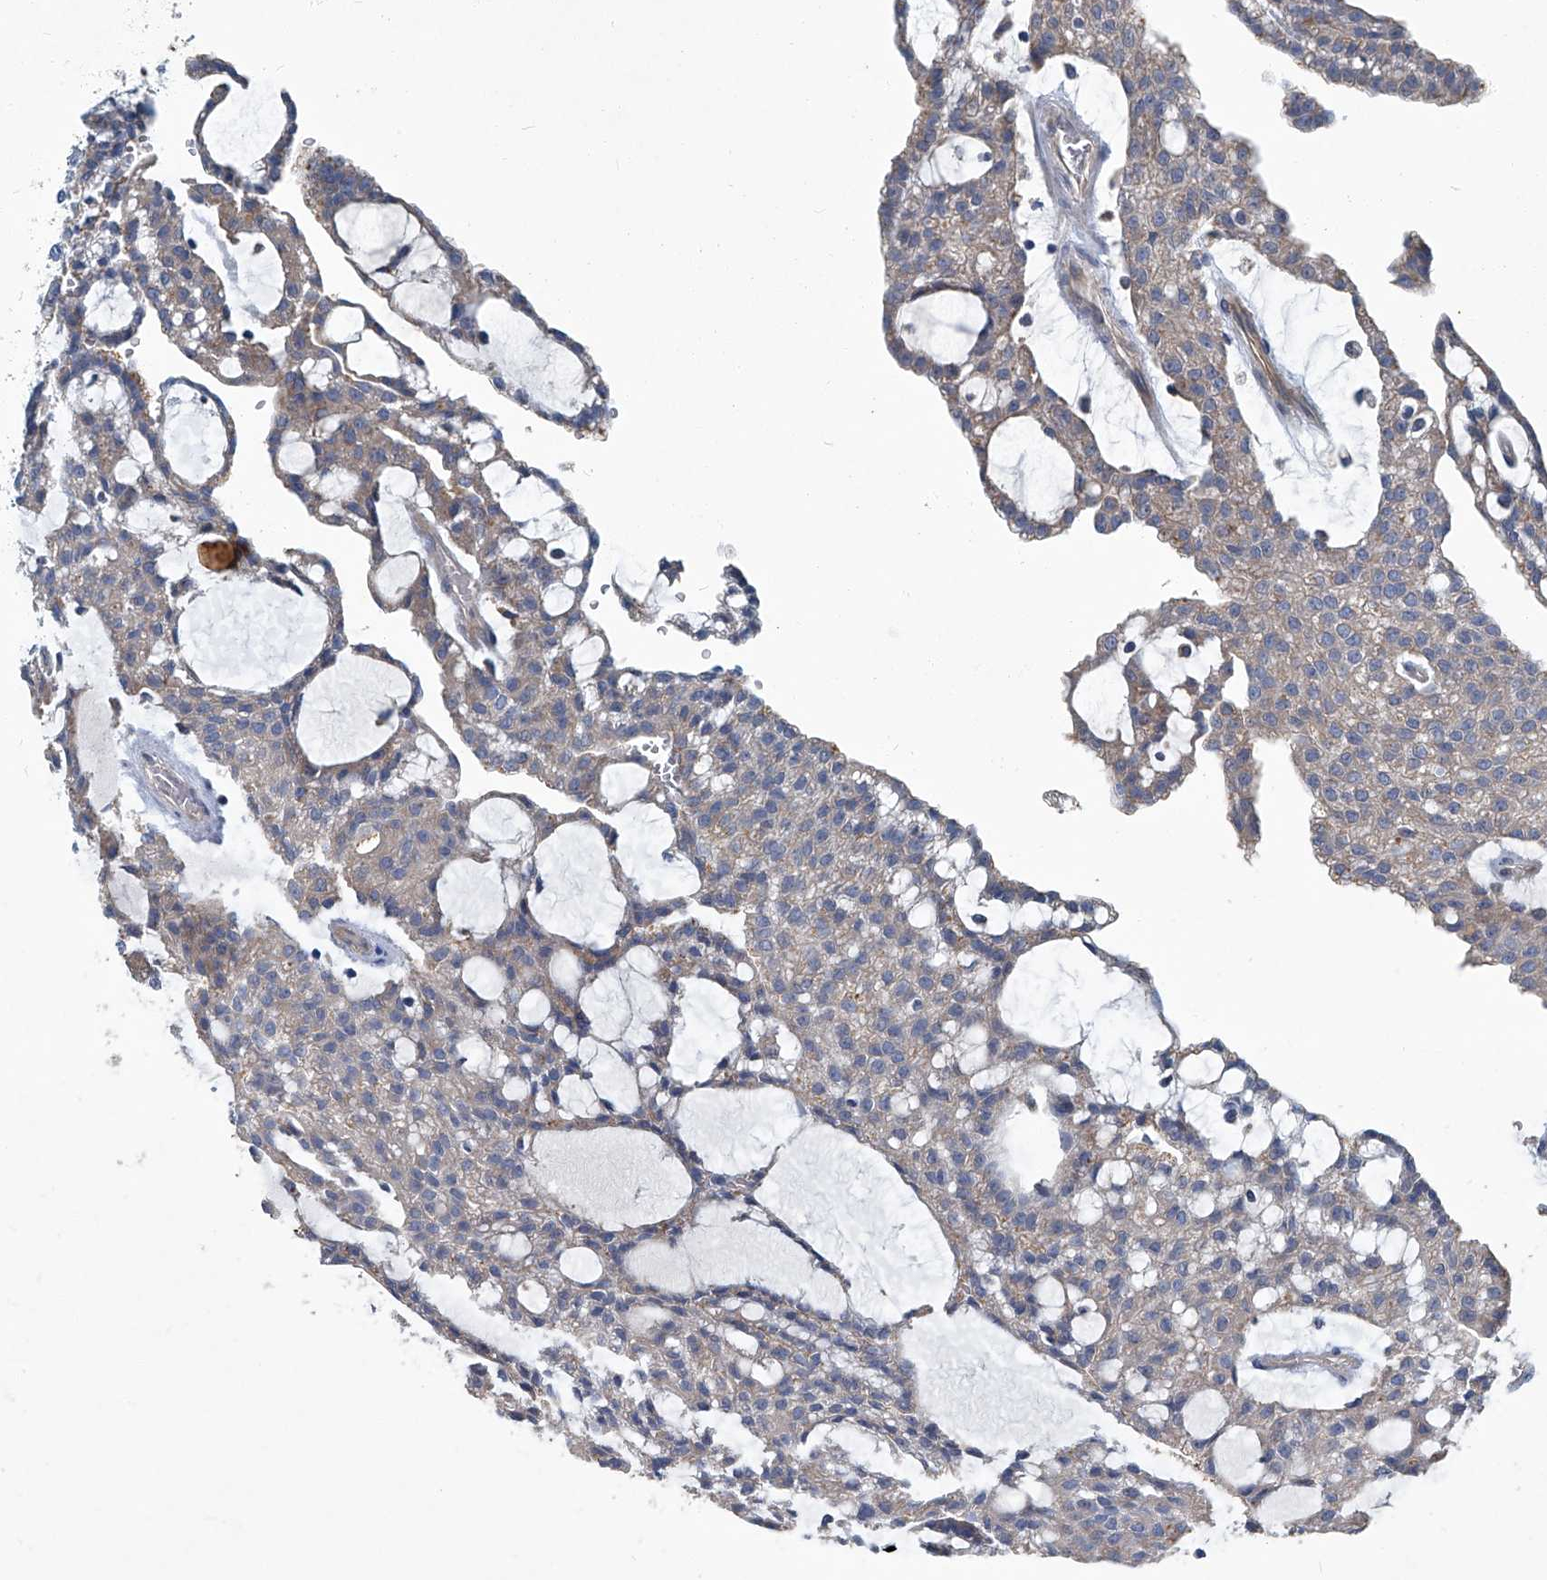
{"staining": {"intensity": "weak", "quantity": "25%-75%", "location": "cytoplasmic/membranous"}, "tissue": "renal cancer", "cell_type": "Tumor cells", "image_type": "cancer", "snomed": [{"axis": "morphology", "description": "Adenocarcinoma, NOS"}, {"axis": "topography", "description": "Kidney"}], "caption": "A micrograph of human adenocarcinoma (renal) stained for a protein exhibits weak cytoplasmic/membranous brown staining in tumor cells. (DAB (3,3'-diaminobenzidine) IHC, brown staining for protein, blue staining for nuclei).", "gene": "SLC26A11", "patient": {"sex": "male", "age": 63}}